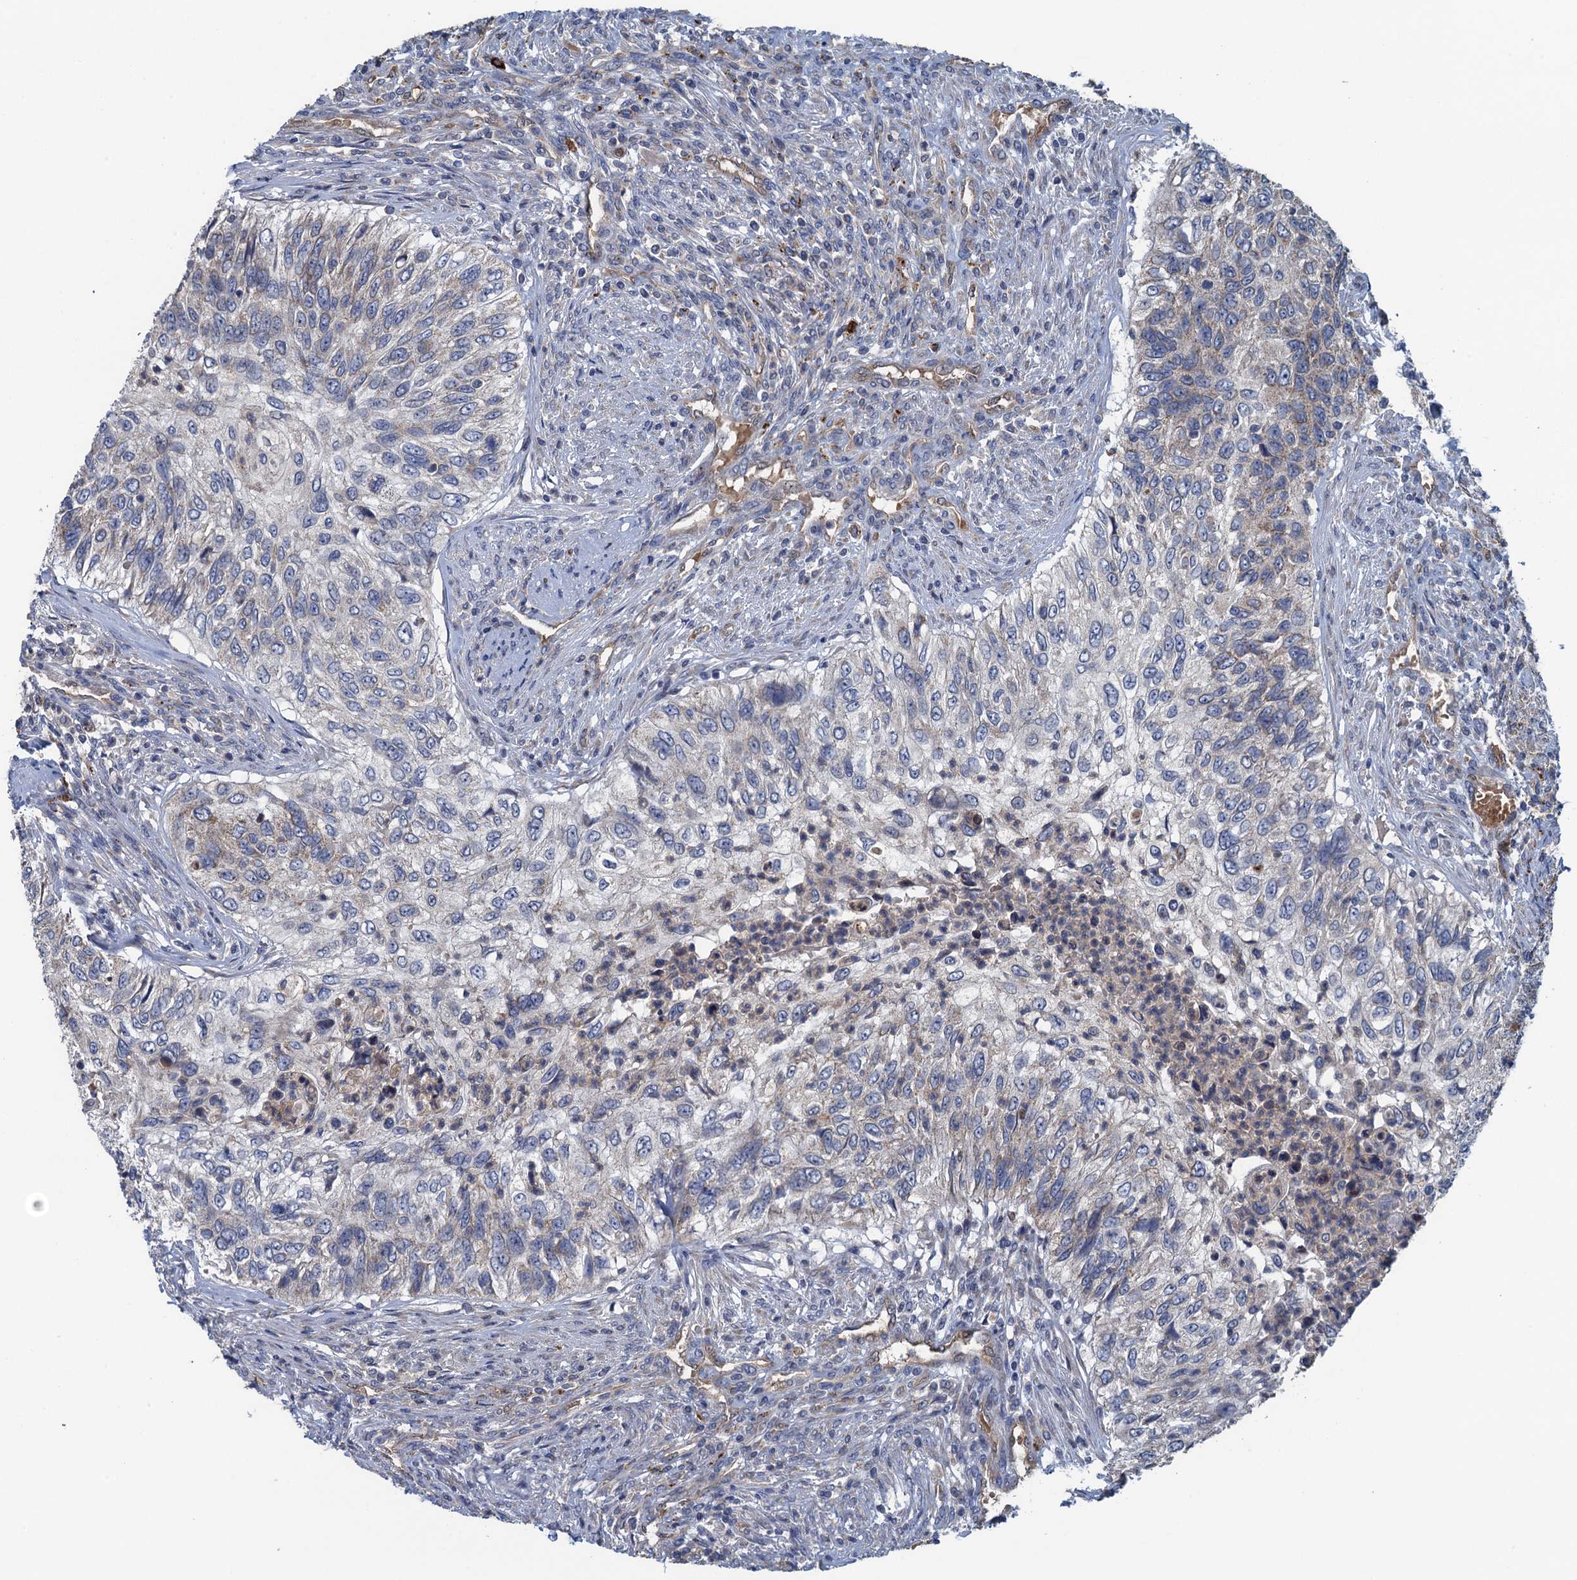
{"staining": {"intensity": "negative", "quantity": "none", "location": "none"}, "tissue": "urothelial cancer", "cell_type": "Tumor cells", "image_type": "cancer", "snomed": [{"axis": "morphology", "description": "Urothelial carcinoma, High grade"}, {"axis": "topography", "description": "Urinary bladder"}], "caption": "IHC of urothelial carcinoma (high-grade) exhibits no positivity in tumor cells.", "gene": "KBTBD8", "patient": {"sex": "female", "age": 60}}